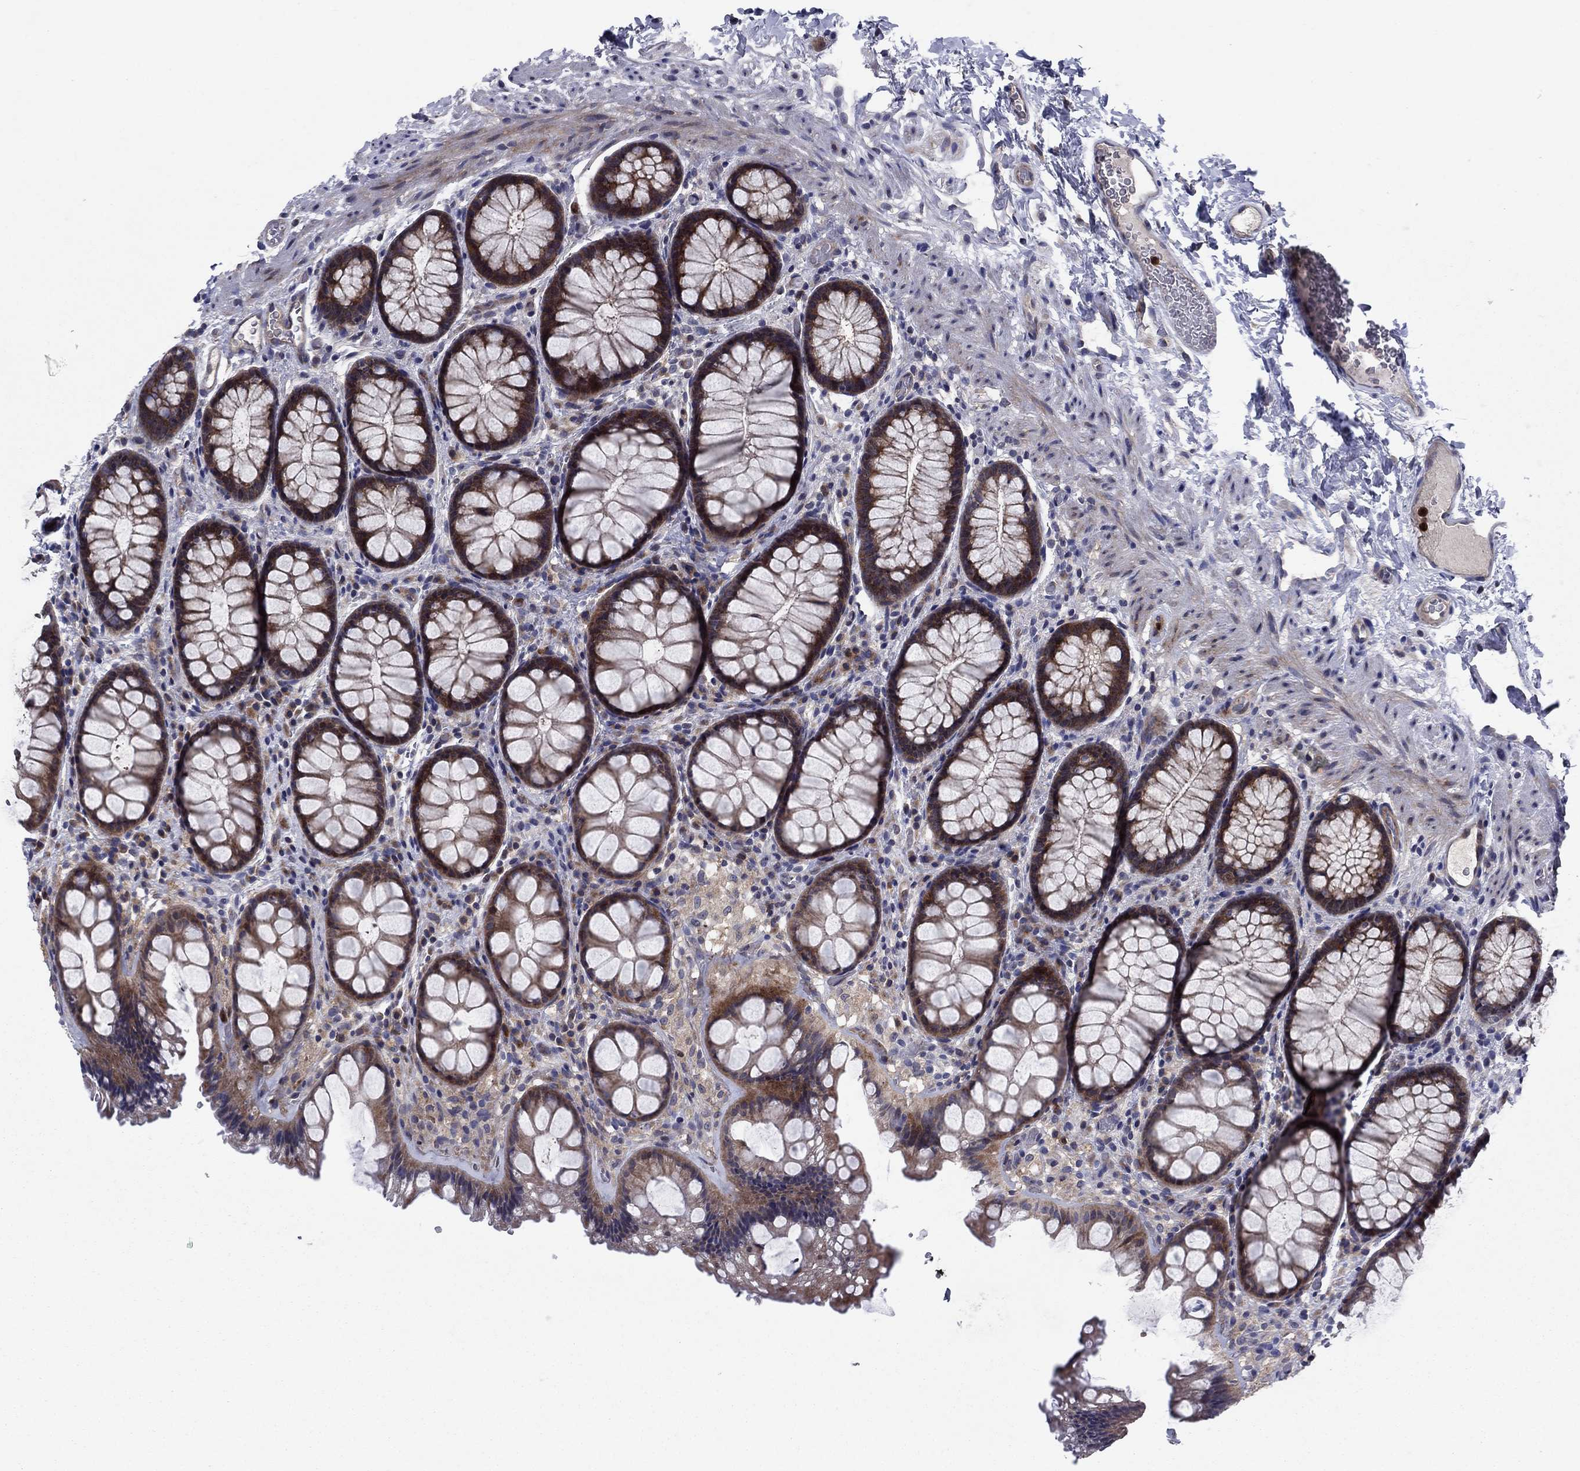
{"staining": {"intensity": "strong", "quantity": "25%-75%", "location": "cytoplasmic/membranous"}, "tissue": "rectum", "cell_type": "Glandular cells", "image_type": "normal", "snomed": [{"axis": "morphology", "description": "Normal tissue, NOS"}, {"axis": "topography", "description": "Rectum"}], "caption": "A photomicrograph of human rectum stained for a protein exhibits strong cytoplasmic/membranous brown staining in glandular cells. Ihc stains the protein in brown and the nuclei are stained blue.", "gene": "MSRB1", "patient": {"sex": "female", "age": 62}}